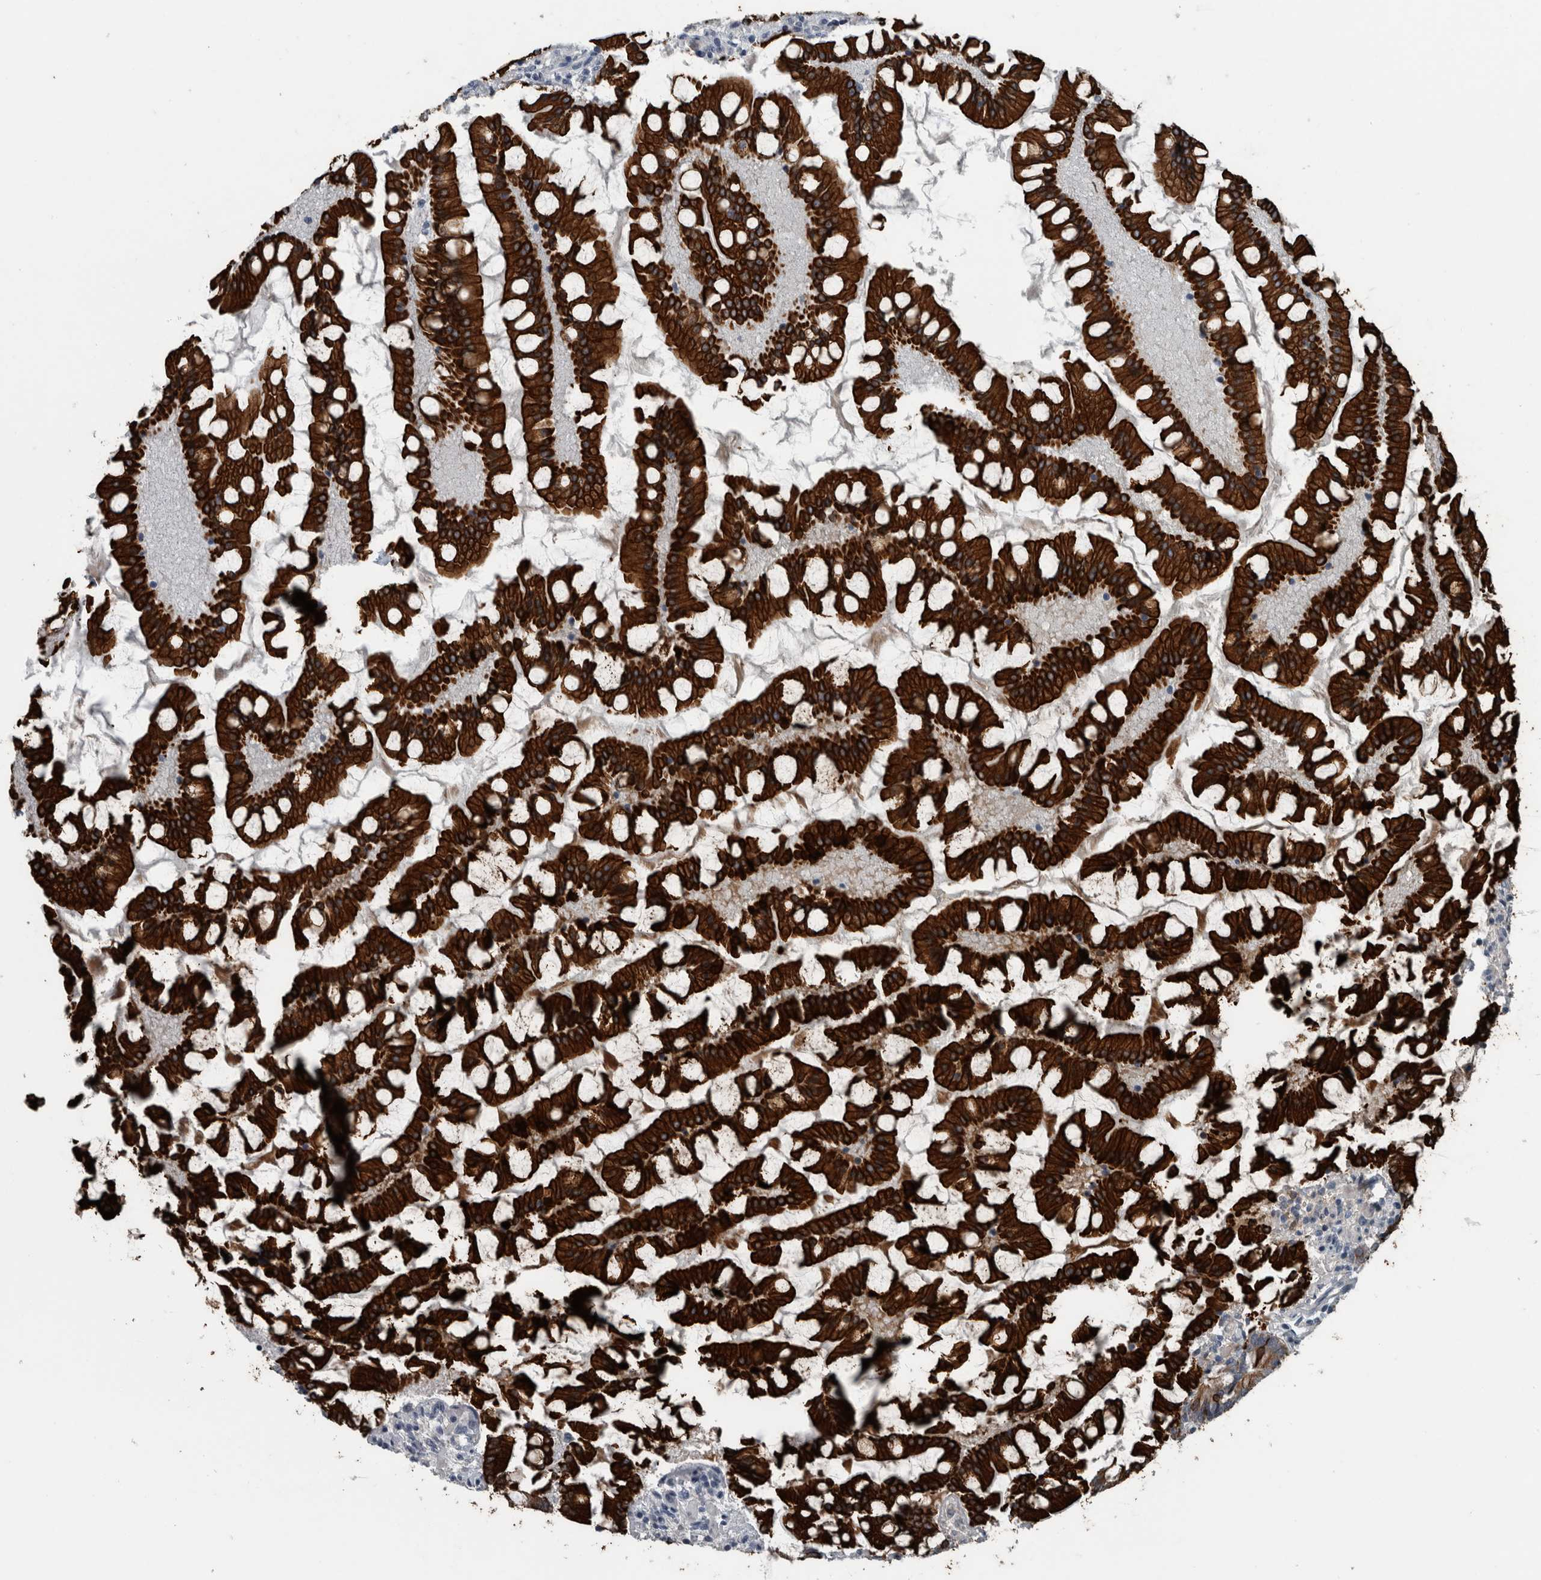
{"staining": {"intensity": "strong", "quantity": ">75%", "location": "cytoplasmic/membranous"}, "tissue": "small intestine", "cell_type": "Glandular cells", "image_type": "normal", "snomed": [{"axis": "morphology", "description": "Normal tissue, NOS"}, {"axis": "topography", "description": "Small intestine"}], "caption": "Immunohistochemical staining of benign human small intestine shows >75% levels of strong cytoplasmic/membranous protein positivity in approximately >75% of glandular cells.", "gene": "KRT20", "patient": {"sex": "male", "age": 41}}